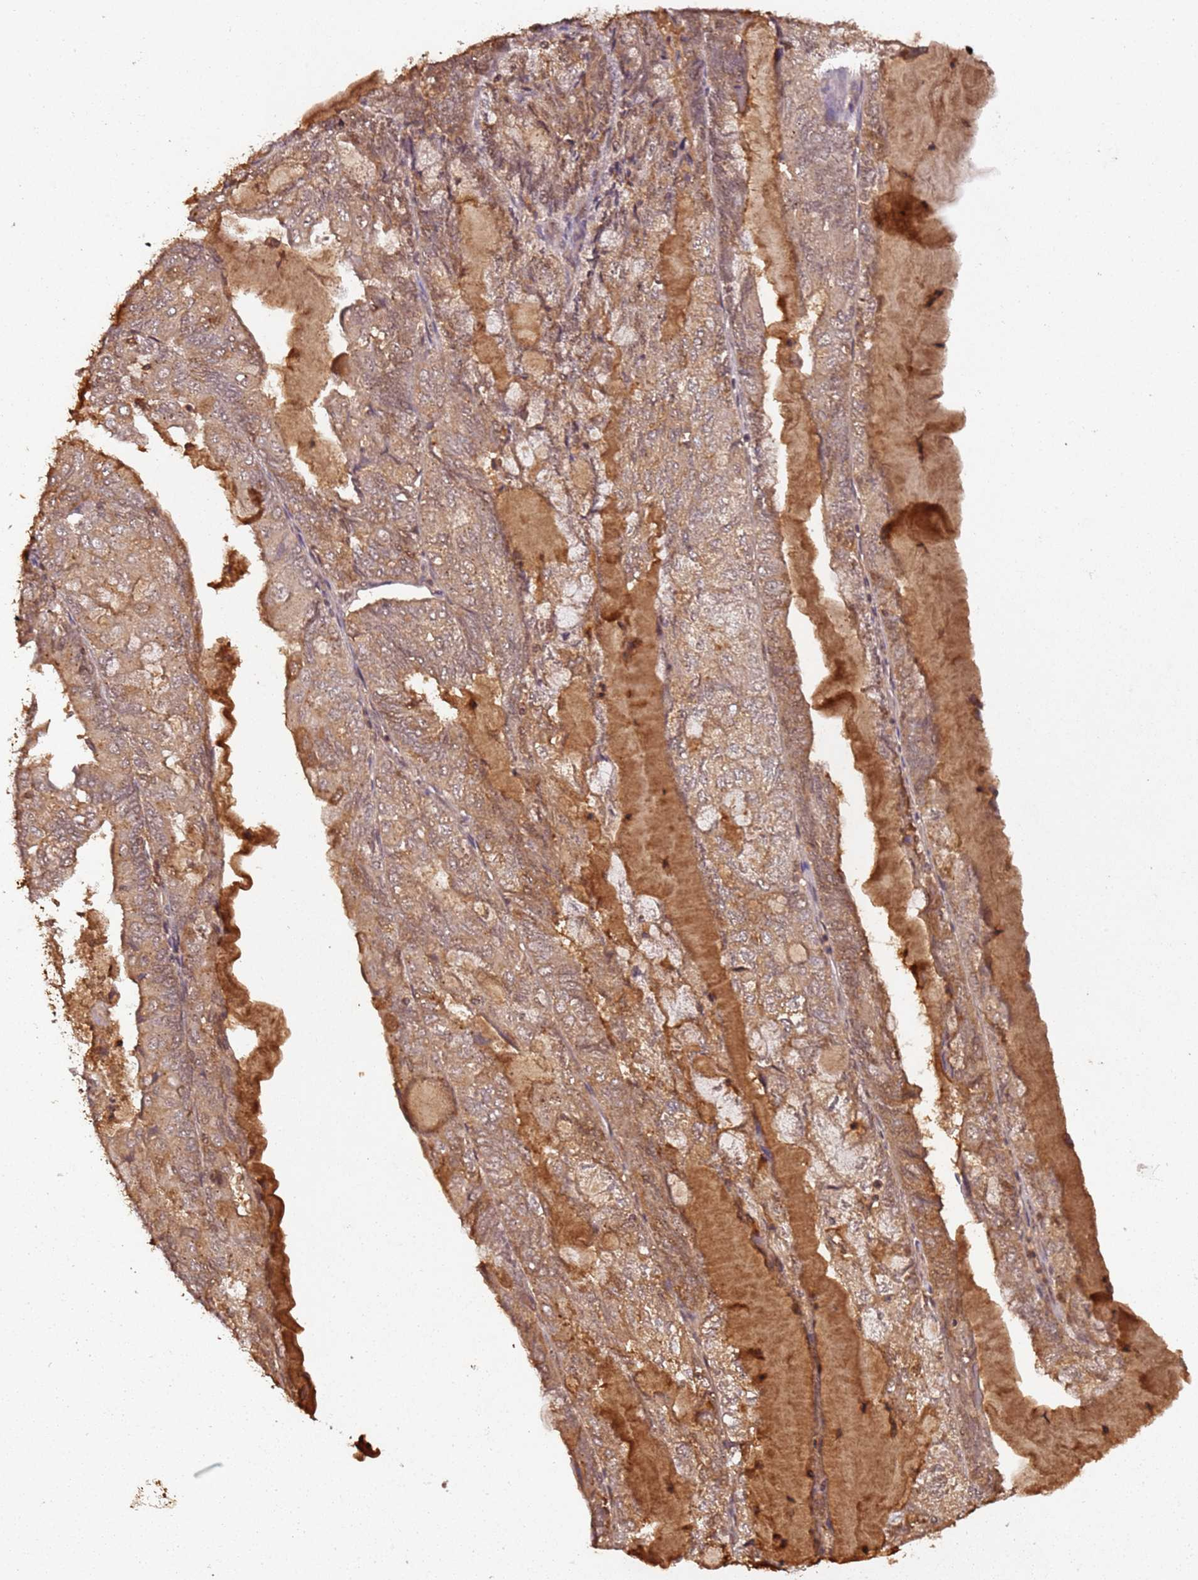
{"staining": {"intensity": "weak", "quantity": "25%-75%", "location": "cytoplasmic/membranous,nuclear"}, "tissue": "endometrial cancer", "cell_type": "Tumor cells", "image_type": "cancer", "snomed": [{"axis": "morphology", "description": "Adenocarcinoma, NOS"}, {"axis": "topography", "description": "Endometrium"}], "caption": "DAB (3,3'-diaminobenzidine) immunohistochemical staining of human endometrial cancer reveals weak cytoplasmic/membranous and nuclear protein staining in about 25%-75% of tumor cells.", "gene": "COL1A2", "patient": {"sex": "female", "age": 81}}